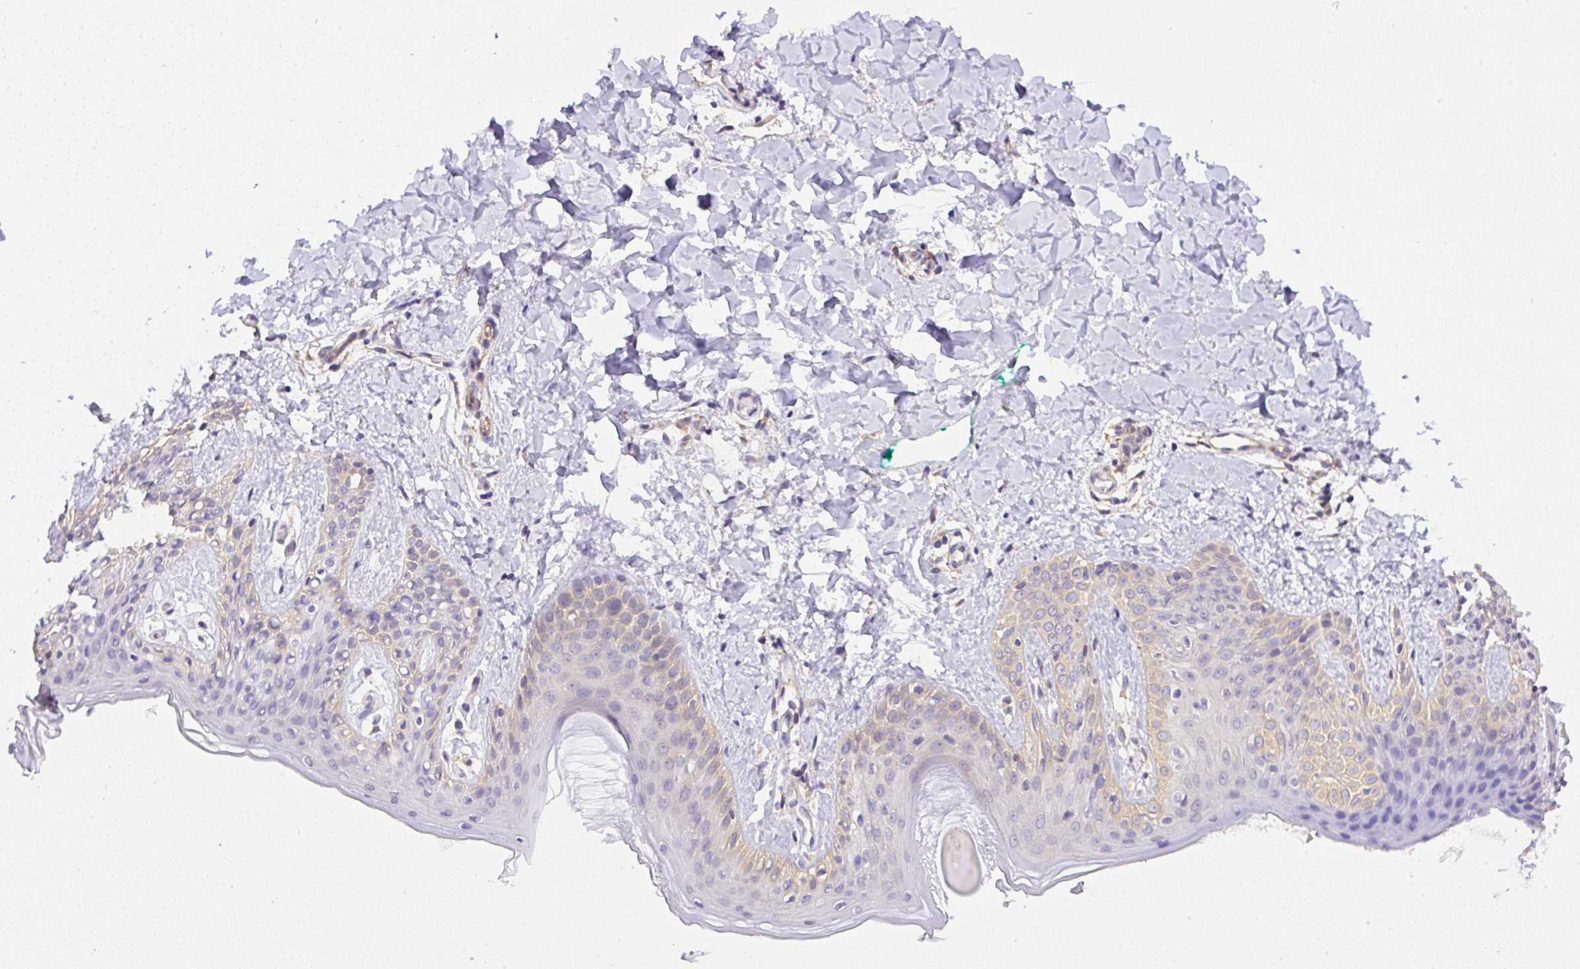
{"staining": {"intensity": "negative", "quantity": "none", "location": "none"}, "tissue": "skin", "cell_type": "Fibroblasts", "image_type": "normal", "snomed": [{"axis": "morphology", "description": "Normal tissue, NOS"}, {"axis": "topography", "description": "Skin"}], "caption": "Immunohistochemistry (IHC) of benign skin demonstrates no expression in fibroblasts.", "gene": "CAMK2A", "patient": {"sex": "male", "age": 16}}